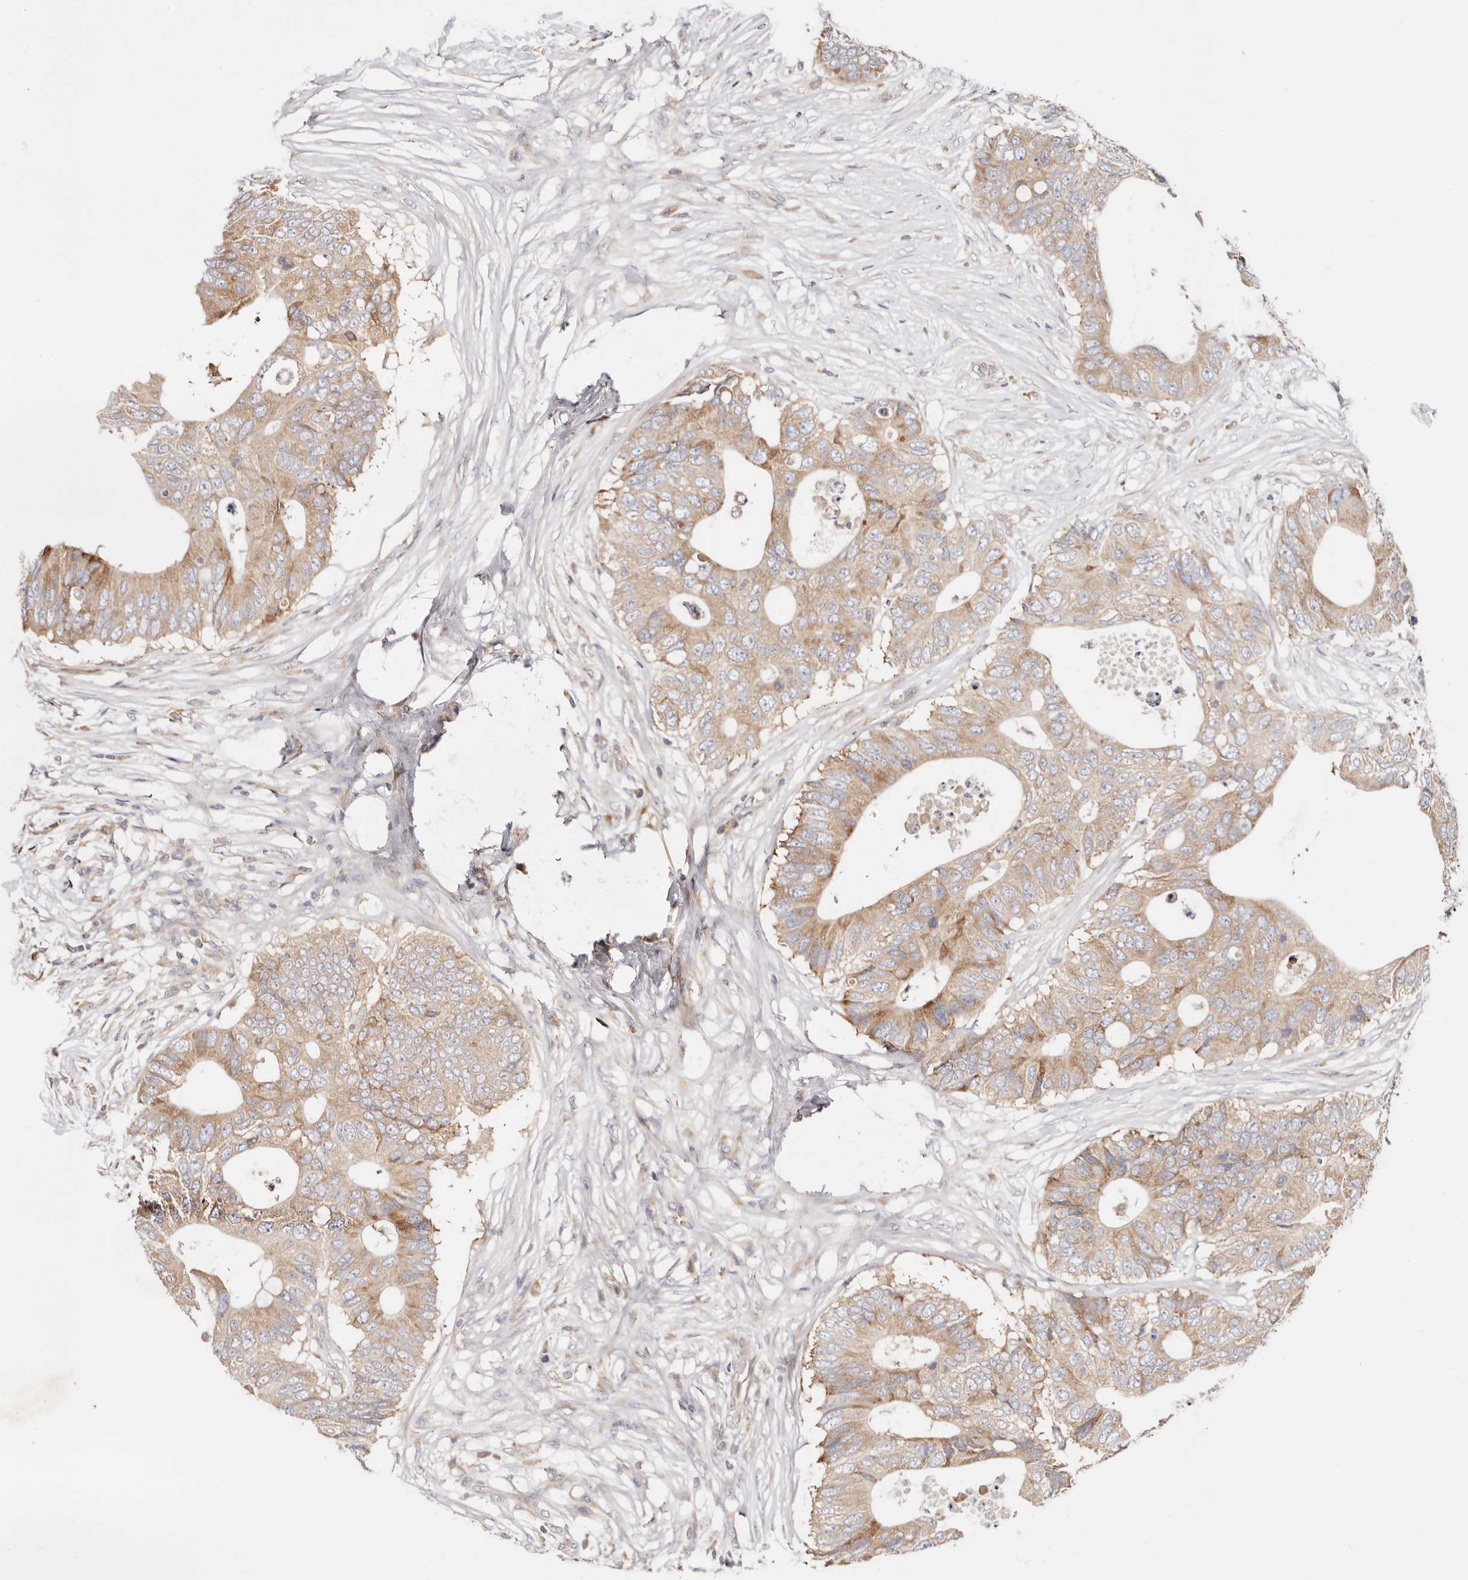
{"staining": {"intensity": "moderate", "quantity": ">75%", "location": "cytoplasmic/membranous"}, "tissue": "colorectal cancer", "cell_type": "Tumor cells", "image_type": "cancer", "snomed": [{"axis": "morphology", "description": "Adenocarcinoma, NOS"}, {"axis": "topography", "description": "Colon"}], "caption": "Immunohistochemistry (IHC) photomicrograph of colorectal adenocarcinoma stained for a protein (brown), which displays medium levels of moderate cytoplasmic/membranous positivity in about >75% of tumor cells.", "gene": "GNA13", "patient": {"sex": "male", "age": 71}}